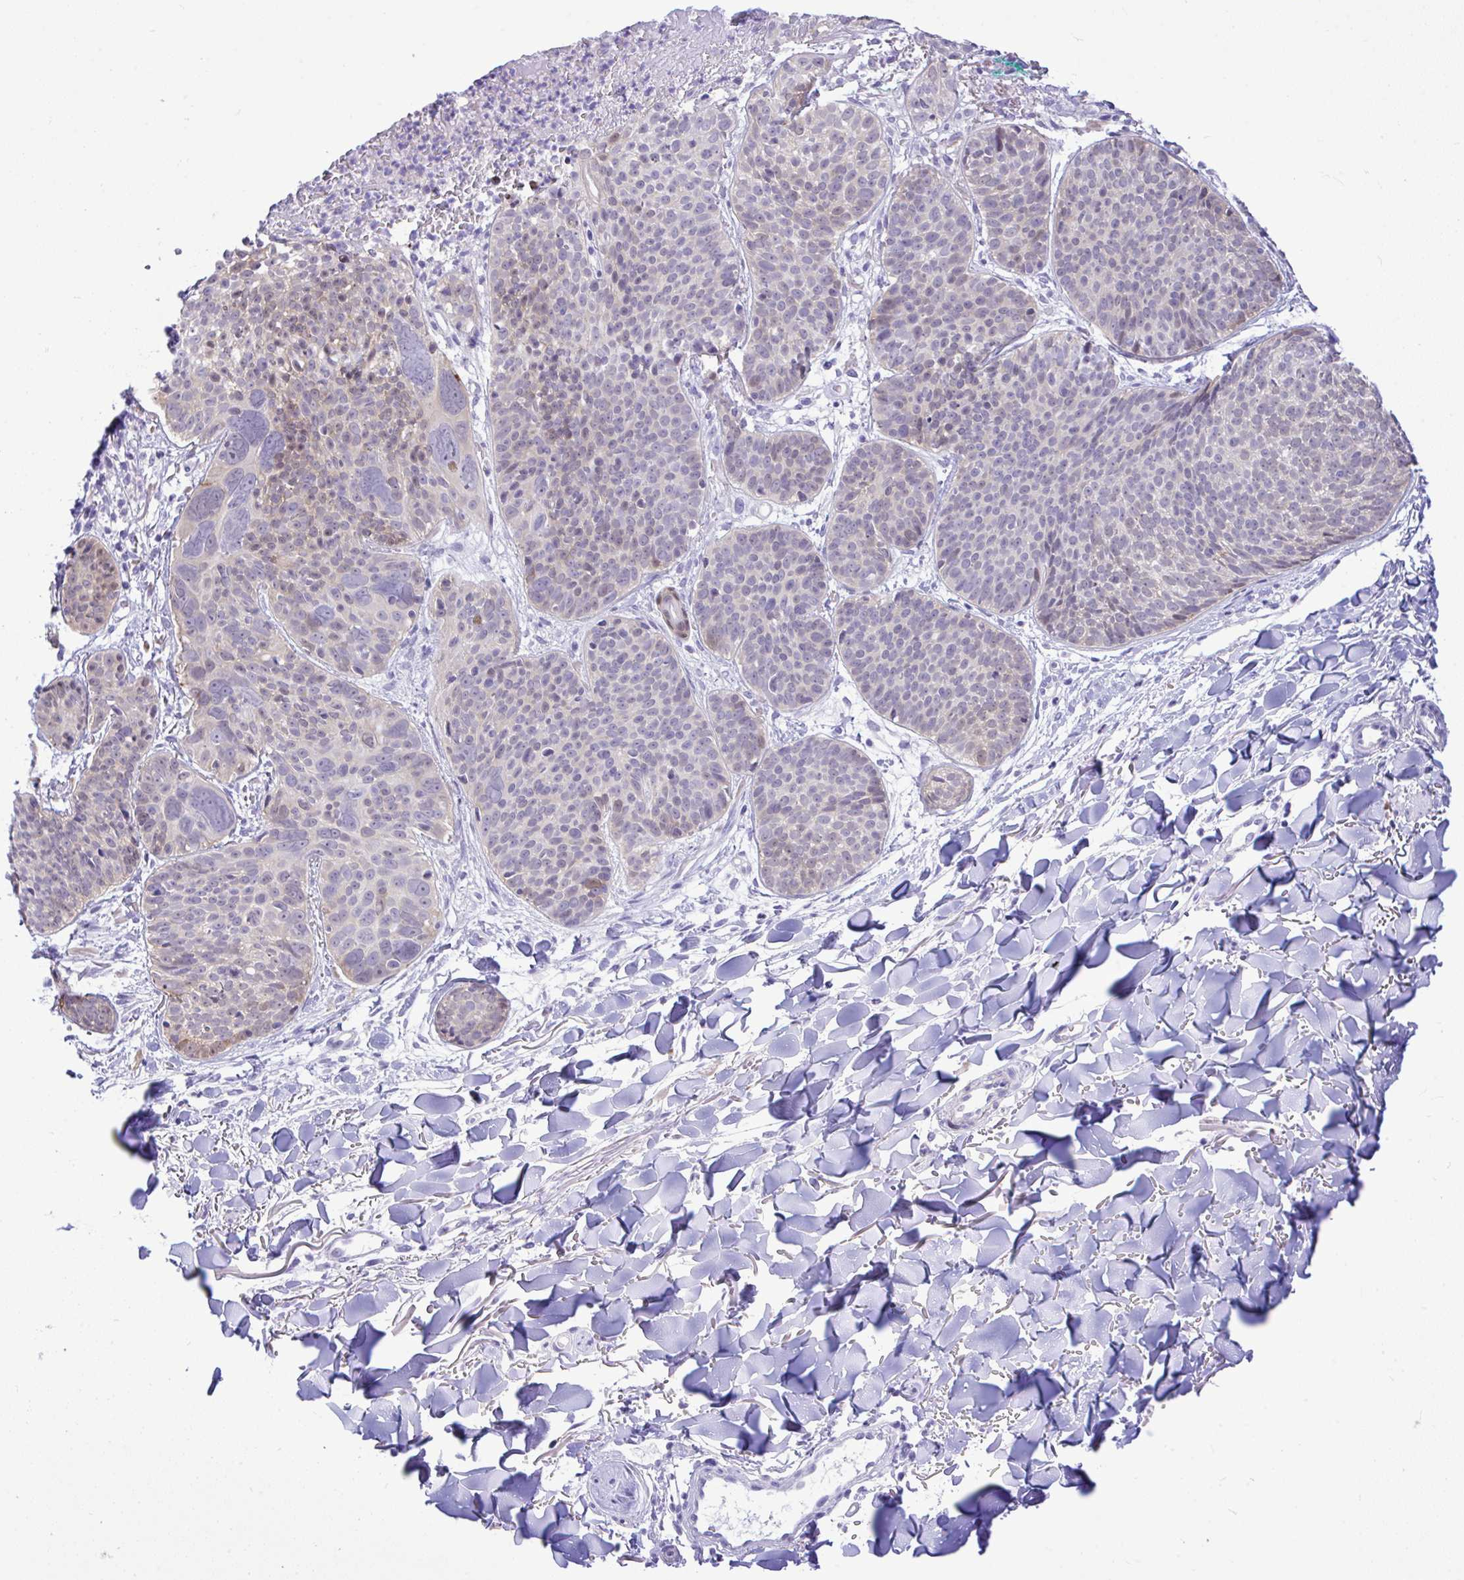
{"staining": {"intensity": "weak", "quantity": "<25%", "location": "nuclear"}, "tissue": "skin cancer", "cell_type": "Tumor cells", "image_type": "cancer", "snomed": [{"axis": "morphology", "description": "Basal cell carcinoma"}, {"axis": "topography", "description": "Skin"}, {"axis": "topography", "description": "Skin of neck"}, {"axis": "topography", "description": "Skin of shoulder"}, {"axis": "topography", "description": "Skin of back"}], "caption": "Human skin basal cell carcinoma stained for a protein using IHC shows no expression in tumor cells.", "gene": "ZNF485", "patient": {"sex": "male", "age": 80}}